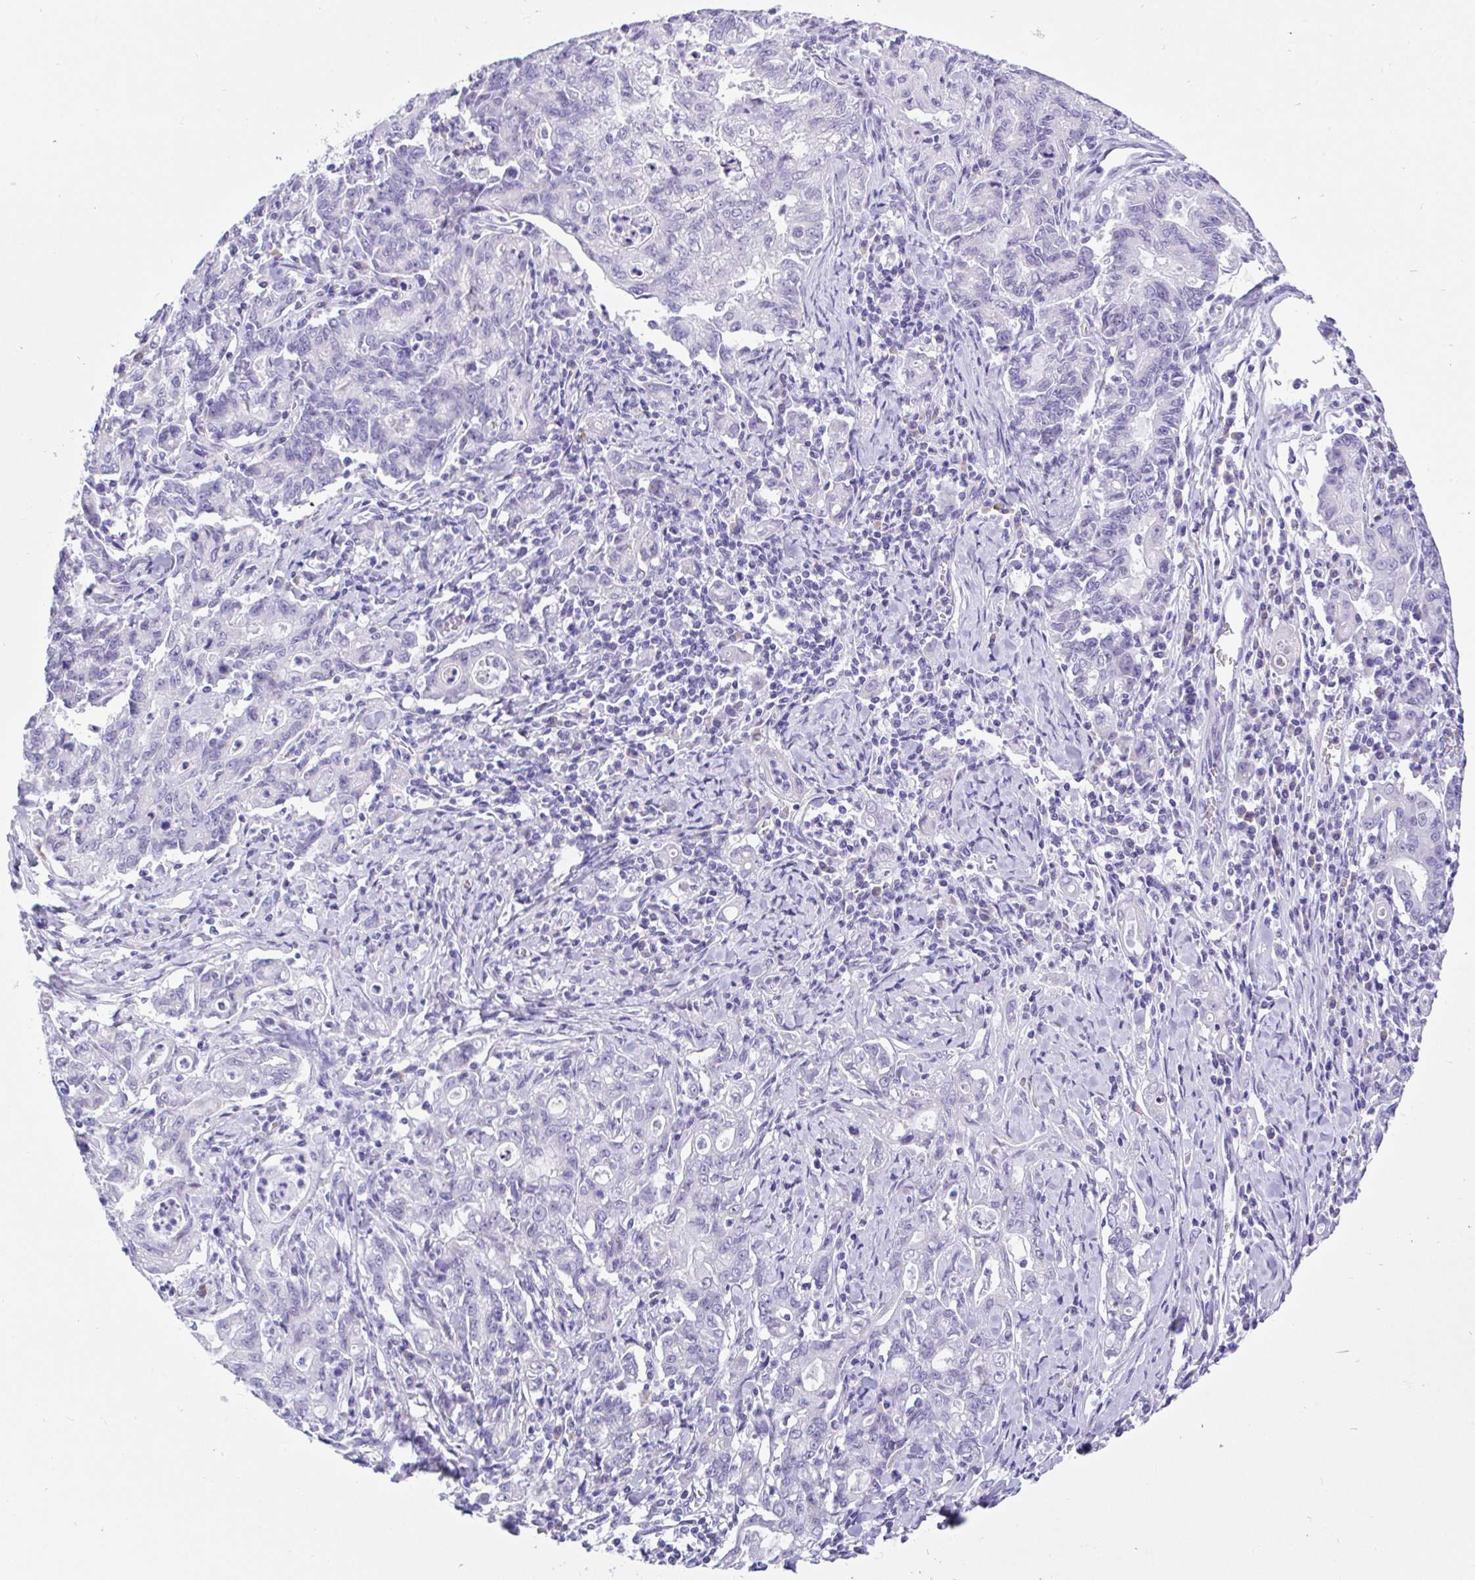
{"staining": {"intensity": "negative", "quantity": "none", "location": "none"}, "tissue": "stomach cancer", "cell_type": "Tumor cells", "image_type": "cancer", "snomed": [{"axis": "morphology", "description": "Adenocarcinoma, NOS"}, {"axis": "topography", "description": "Stomach, upper"}], "caption": "Tumor cells show no significant protein positivity in stomach adenocarcinoma.", "gene": "SEL1L2", "patient": {"sex": "female", "age": 79}}